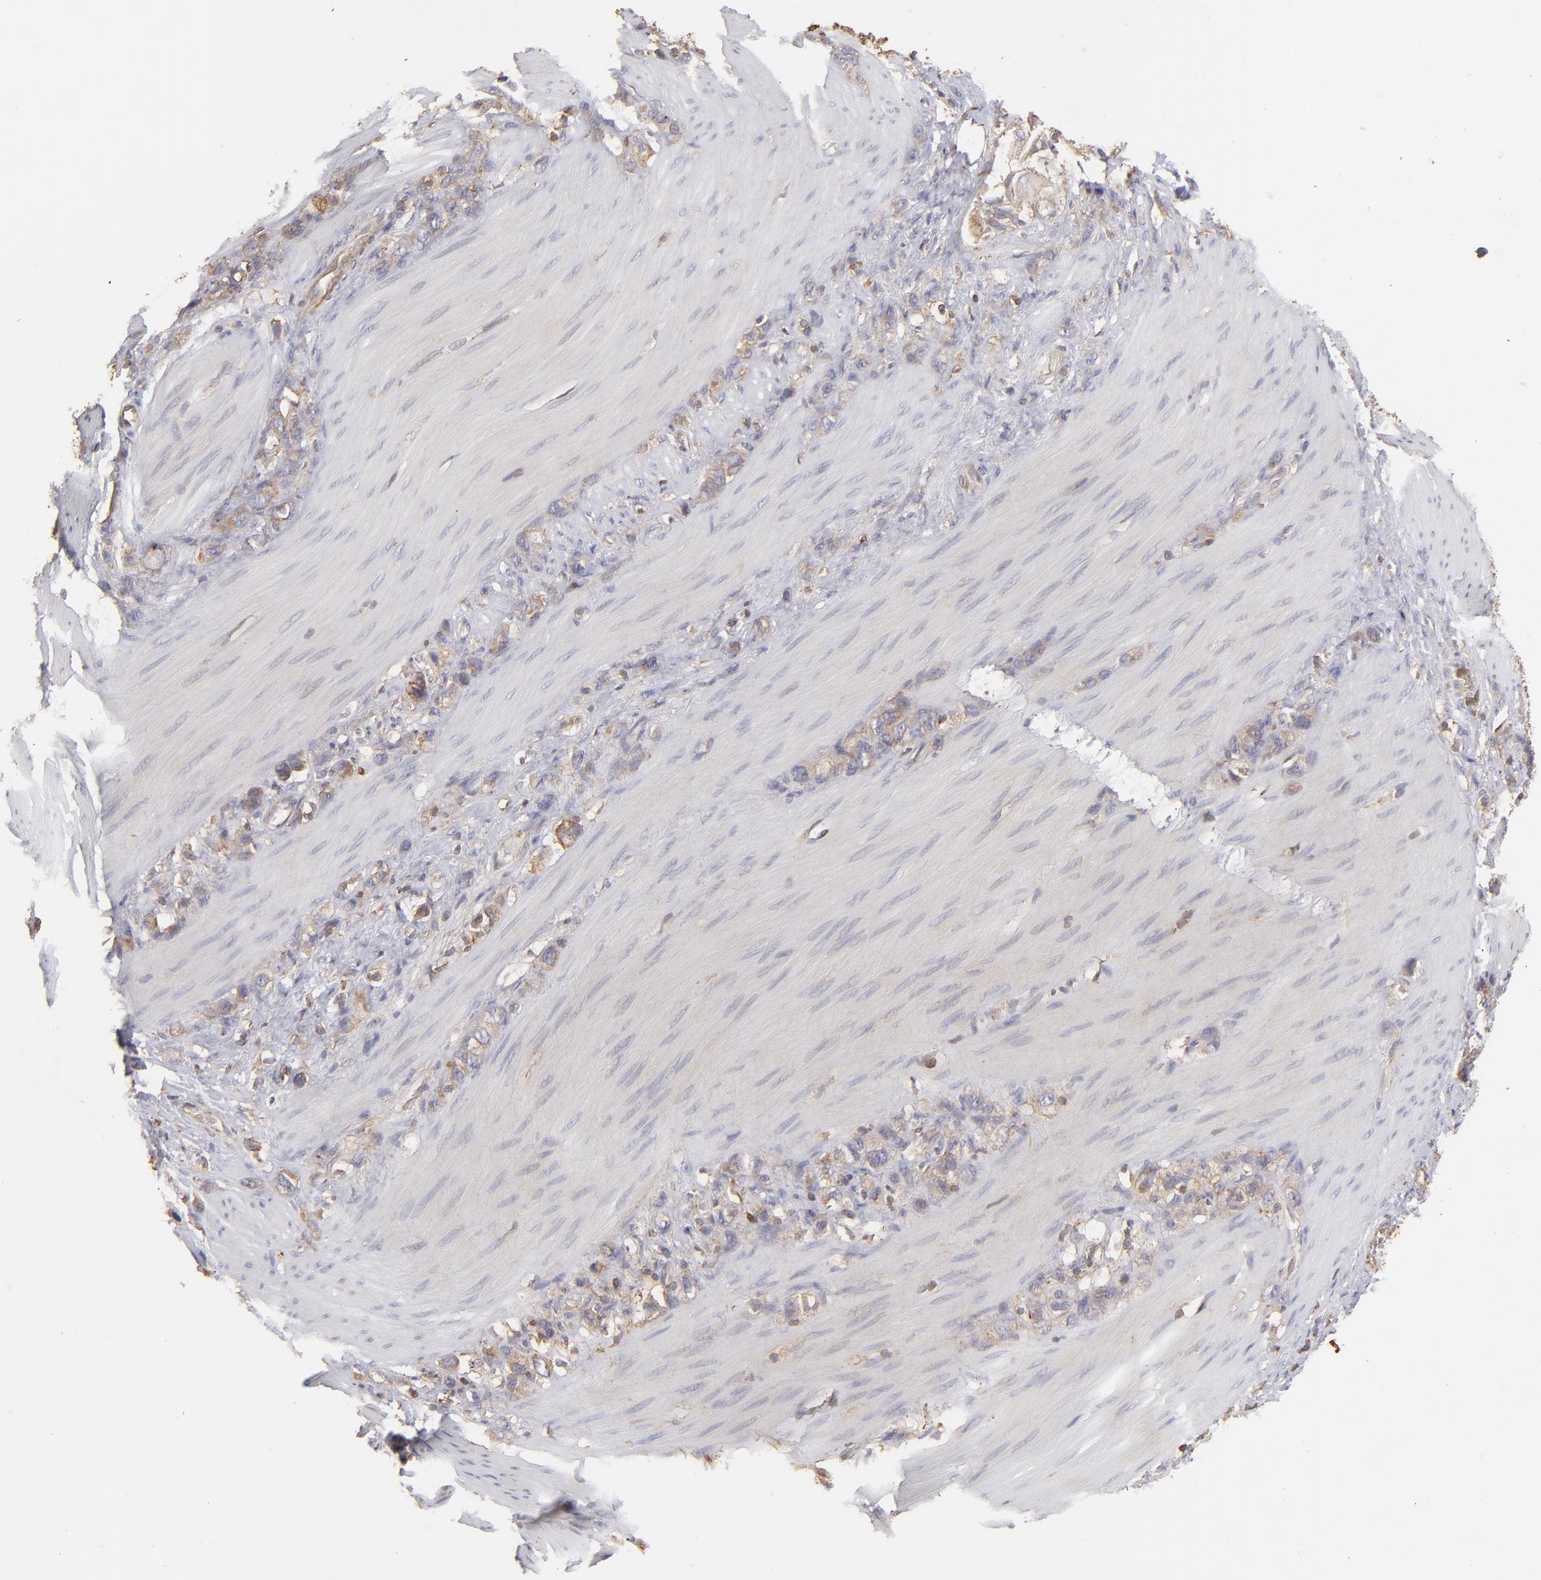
{"staining": {"intensity": "weak", "quantity": ">75%", "location": "cytoplasmic/membranous"}, "tissue": "stomach cancer", "cell_type": "Tumor cells", "image_type": "cancer", "snomed": [{"axis": "morphology", "description": "Normal tissue, NOS"}, {"axis": "morphology", "description": "Adenocarcinoma, NOS"}, {"axis": "morphology", "description": "Adenocarcinoma, High grade"}, {"axis": "topography", "description": "Stomach, upper"}, {"axis": "topography", "description": "Stomach"}], "caption": "High-power microscopy captured an immunohistochemistry (IHC) histopathology image of stomach cancer, revealing weak cytoplasmic/membranous expression in about >75% of tumor cells. (DAB IHC, brown staining for protein, blue staining for nuclei).", "gene": "ACTB", "patient": {"sex": "female", "age": 65}}